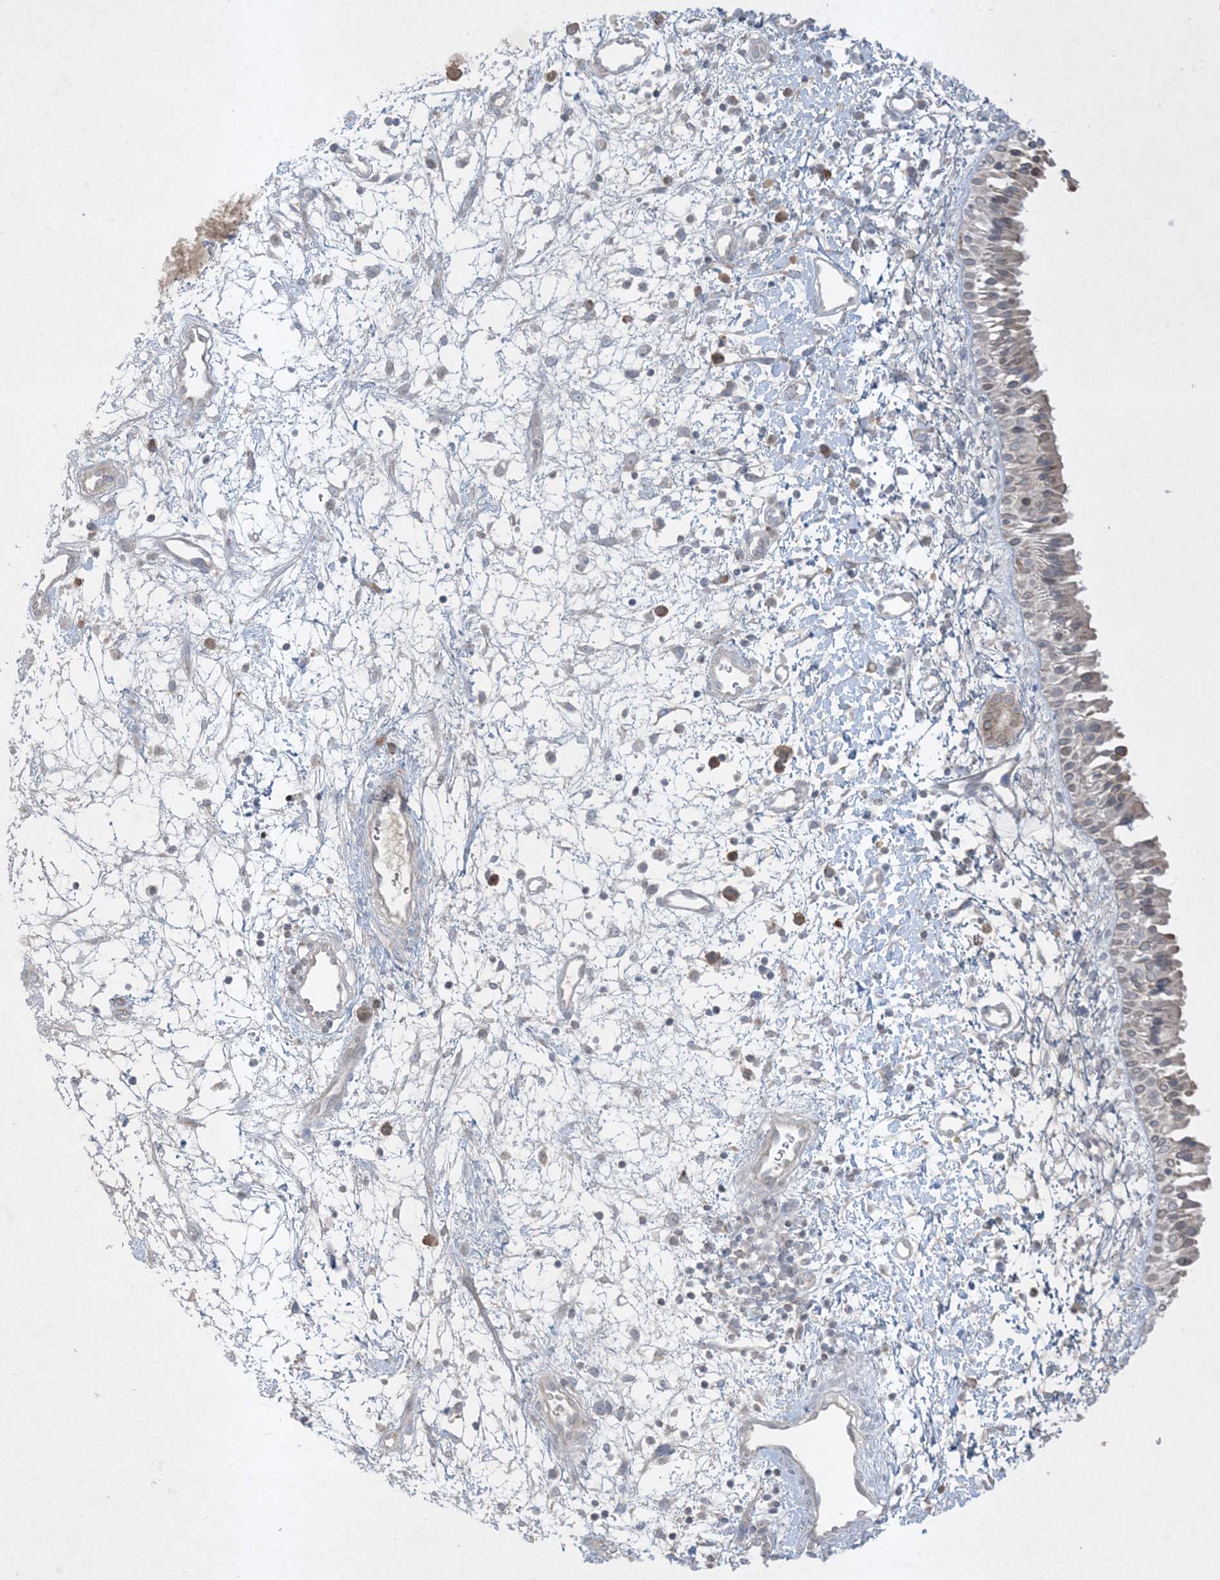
{"staining": {"intensity": "weak", "quantity": "25%-75%", "location": "cytoplasmic/membranous"}, "tissue": "nasopharynx", "cell_type": "Respiratory epithelial cells", "image_type": "normal", "snomed": [{"axis": "morphology", "description": "Normal tissue, NOS"}, {"axis": "topography", "description": "Nasopharynx"}], "caption": "The image demonstrates a brown stain indicating the presence of a protein in the cytoplasmic/membranous of respiratory epithelial cells in nasopharynx.", "gene": "FNDC1", "patient": {"sex": "male", "age": 22}}